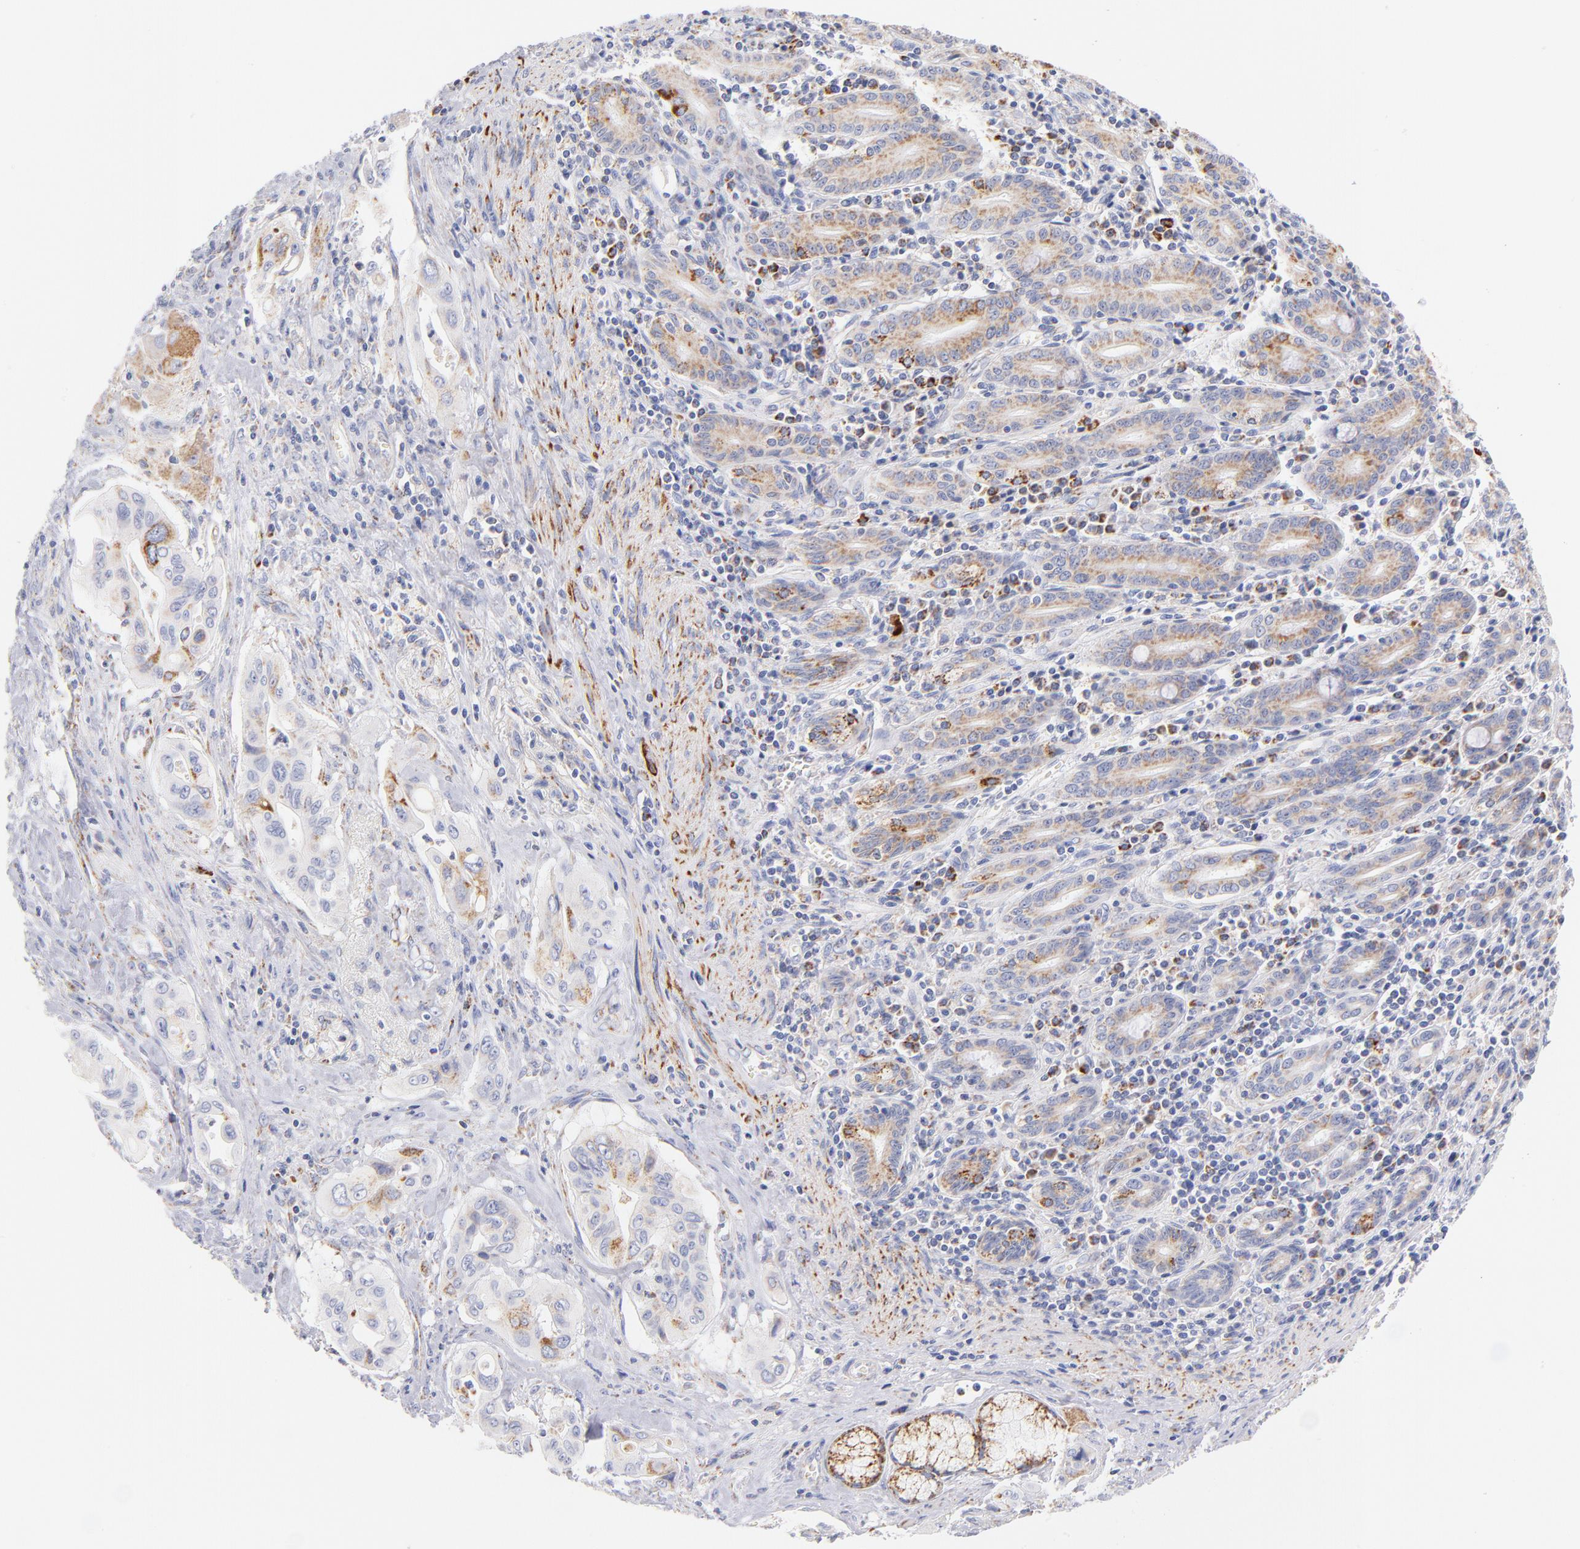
{"staining": {"intensity": "weak", "quantity": "<25%", "location": "cytoplasmic/membranous"}, "tissue": "pancreatic cancer", "cell_type": "Tumor cells", "image_type": "cancer", "snomed": [{"axis": "morphology", "description": "Adenocarcinoma, NOS"}, {"axis": "topography", "description": "Pancreas"}], "caption": "DAB (3,3'-diaminobenzidine) immunohistochemical staining of human pancreatic adenocarcinoma demonstrates no significant staining in tumor cells.", "gene": "AIFM1", "patient": {"sex": "male", "age": 77}}